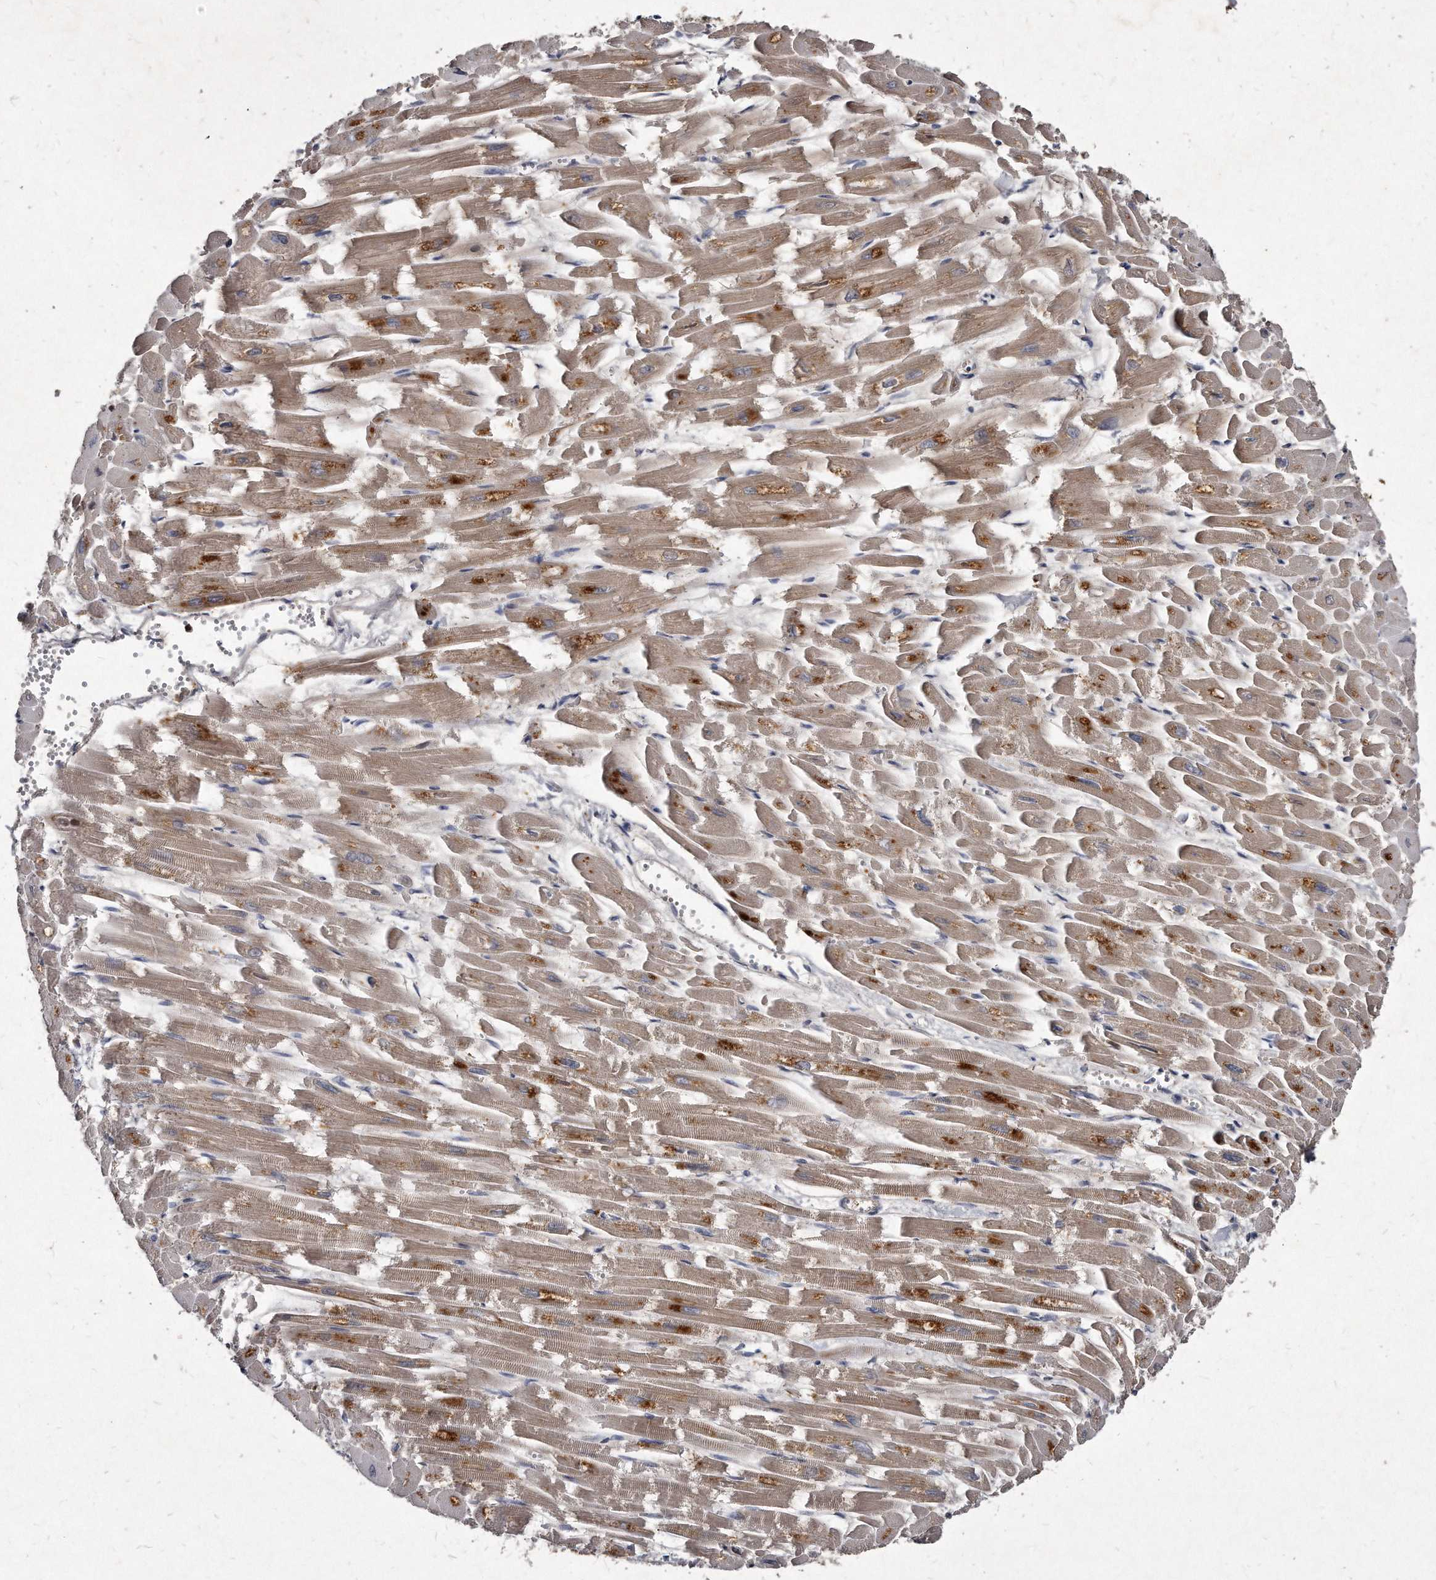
{"staining": {"intensity": "moderate", "quantity": "25%-75%", "location": "cytoplasmic/membranous"}, "tissue": "heart muscle", "cell_type": "Cardiomyocytes", "image_type": "normal", "snomed": [{"axis": "morphology", "description": "Normal tissue, NOS"}, {"axis": "topography", "description": "Heart"}], "caption": "Immunohistochemical staining of unremarkable heart muscle shows 25%-75% levels of moderate cytoplasmic/membranous protein positivity in about 25%-75% of cardiomyocytes.", "gene": "KLHDC3", "patient": {"sex": "male", "age": 54}}